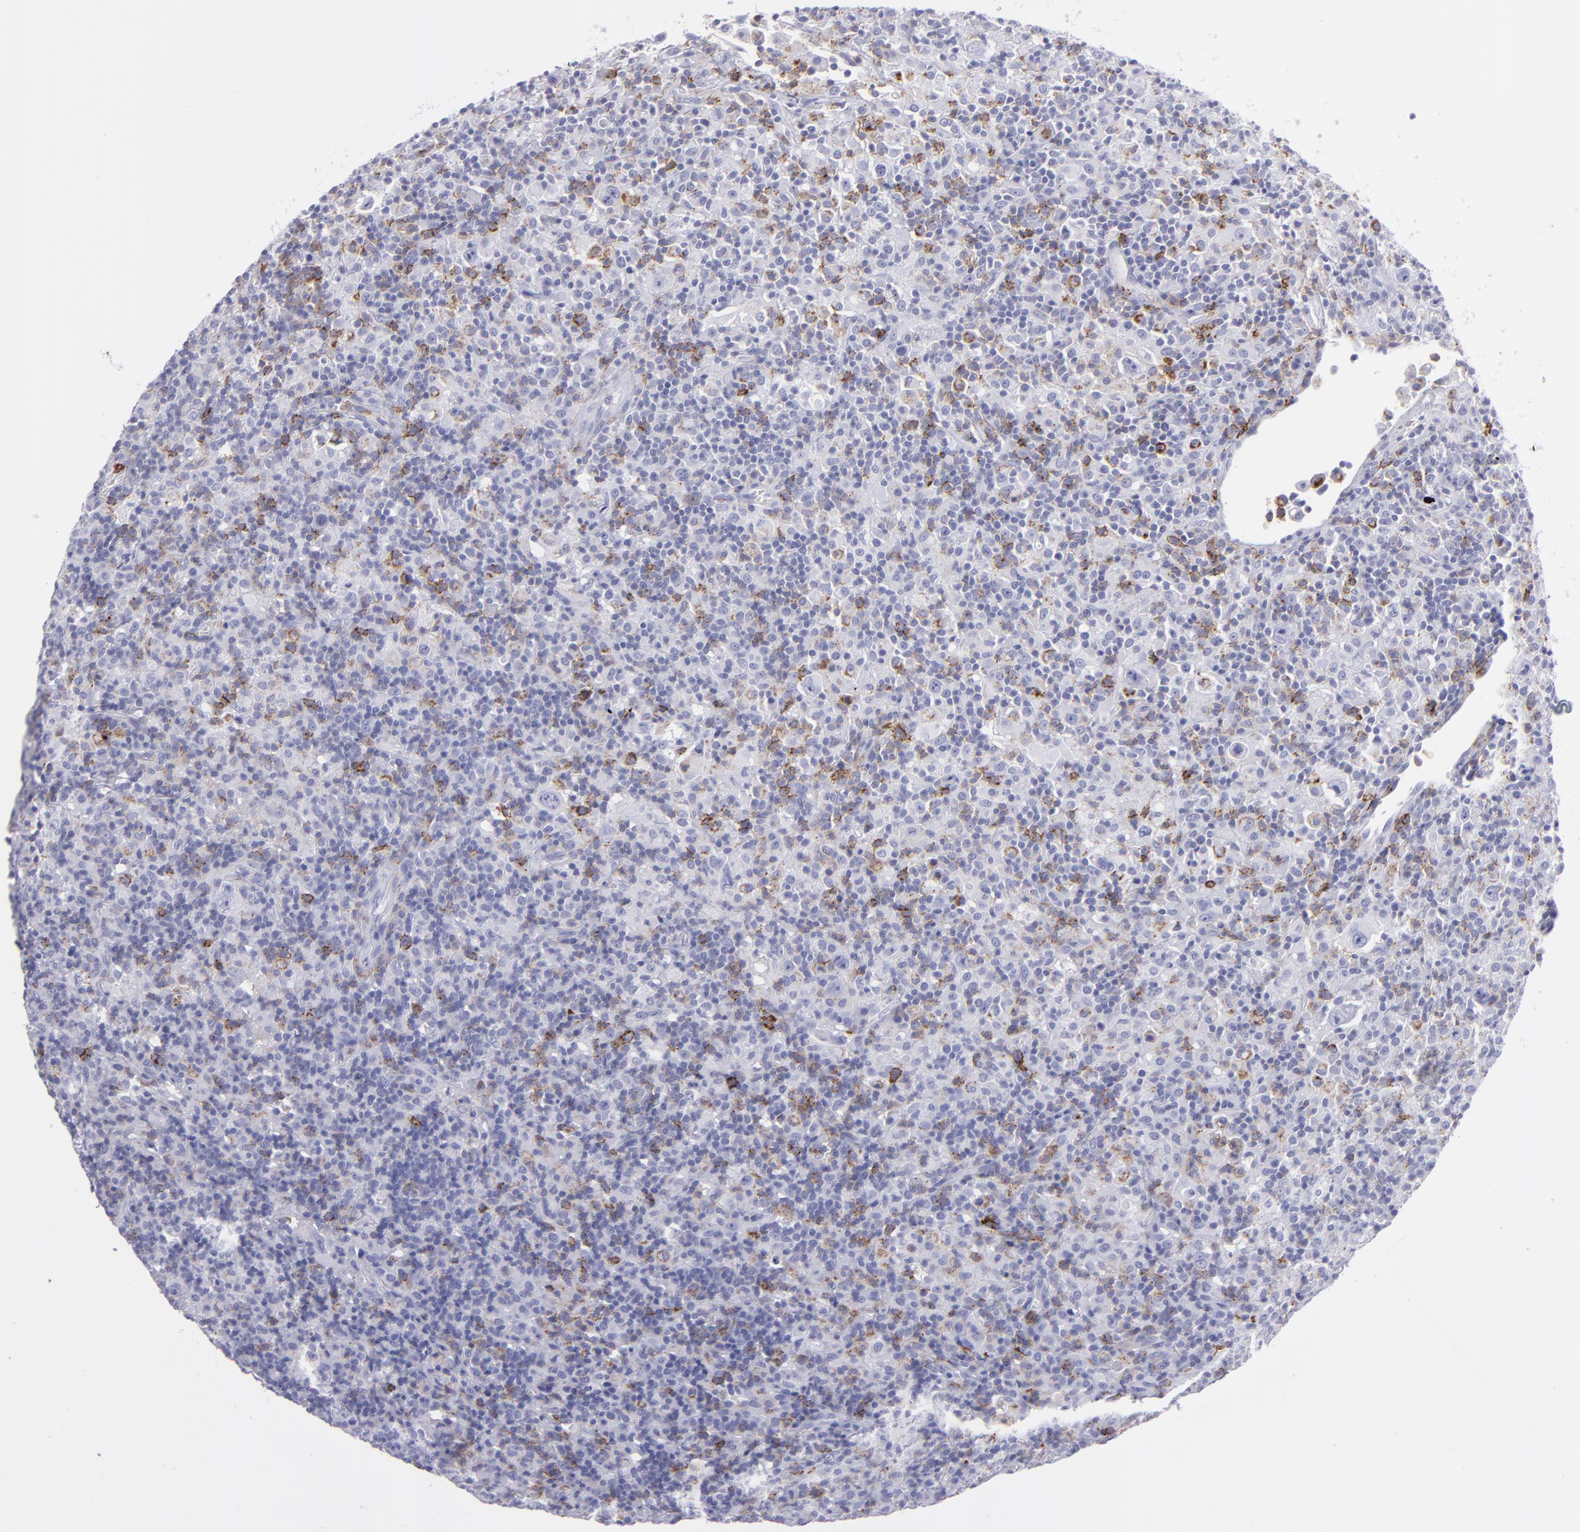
{"staining": {"intensity": "moderate", "quantity": "<25%", "location": "cytoplasmic/membranous"}, "tissue": "lymphoma", "cell_type": "Tumor cells", "image_type": "cancer", "snomed": [{"axis": "morphology", "description": "Hodgkin's disease, NOS"}, {"axis": "topography", "description": "Lymph node"}], "caption": "DAB (3,3'-diaminobenzidine) immunohistochemical staining of human Hodgkin's disease shows moderate cytoplasmic/membranous protein positivity in approximately <25% of tumor cells.", "gene": "SELPLG", "patient": {"sex": "male", "age": 46}}